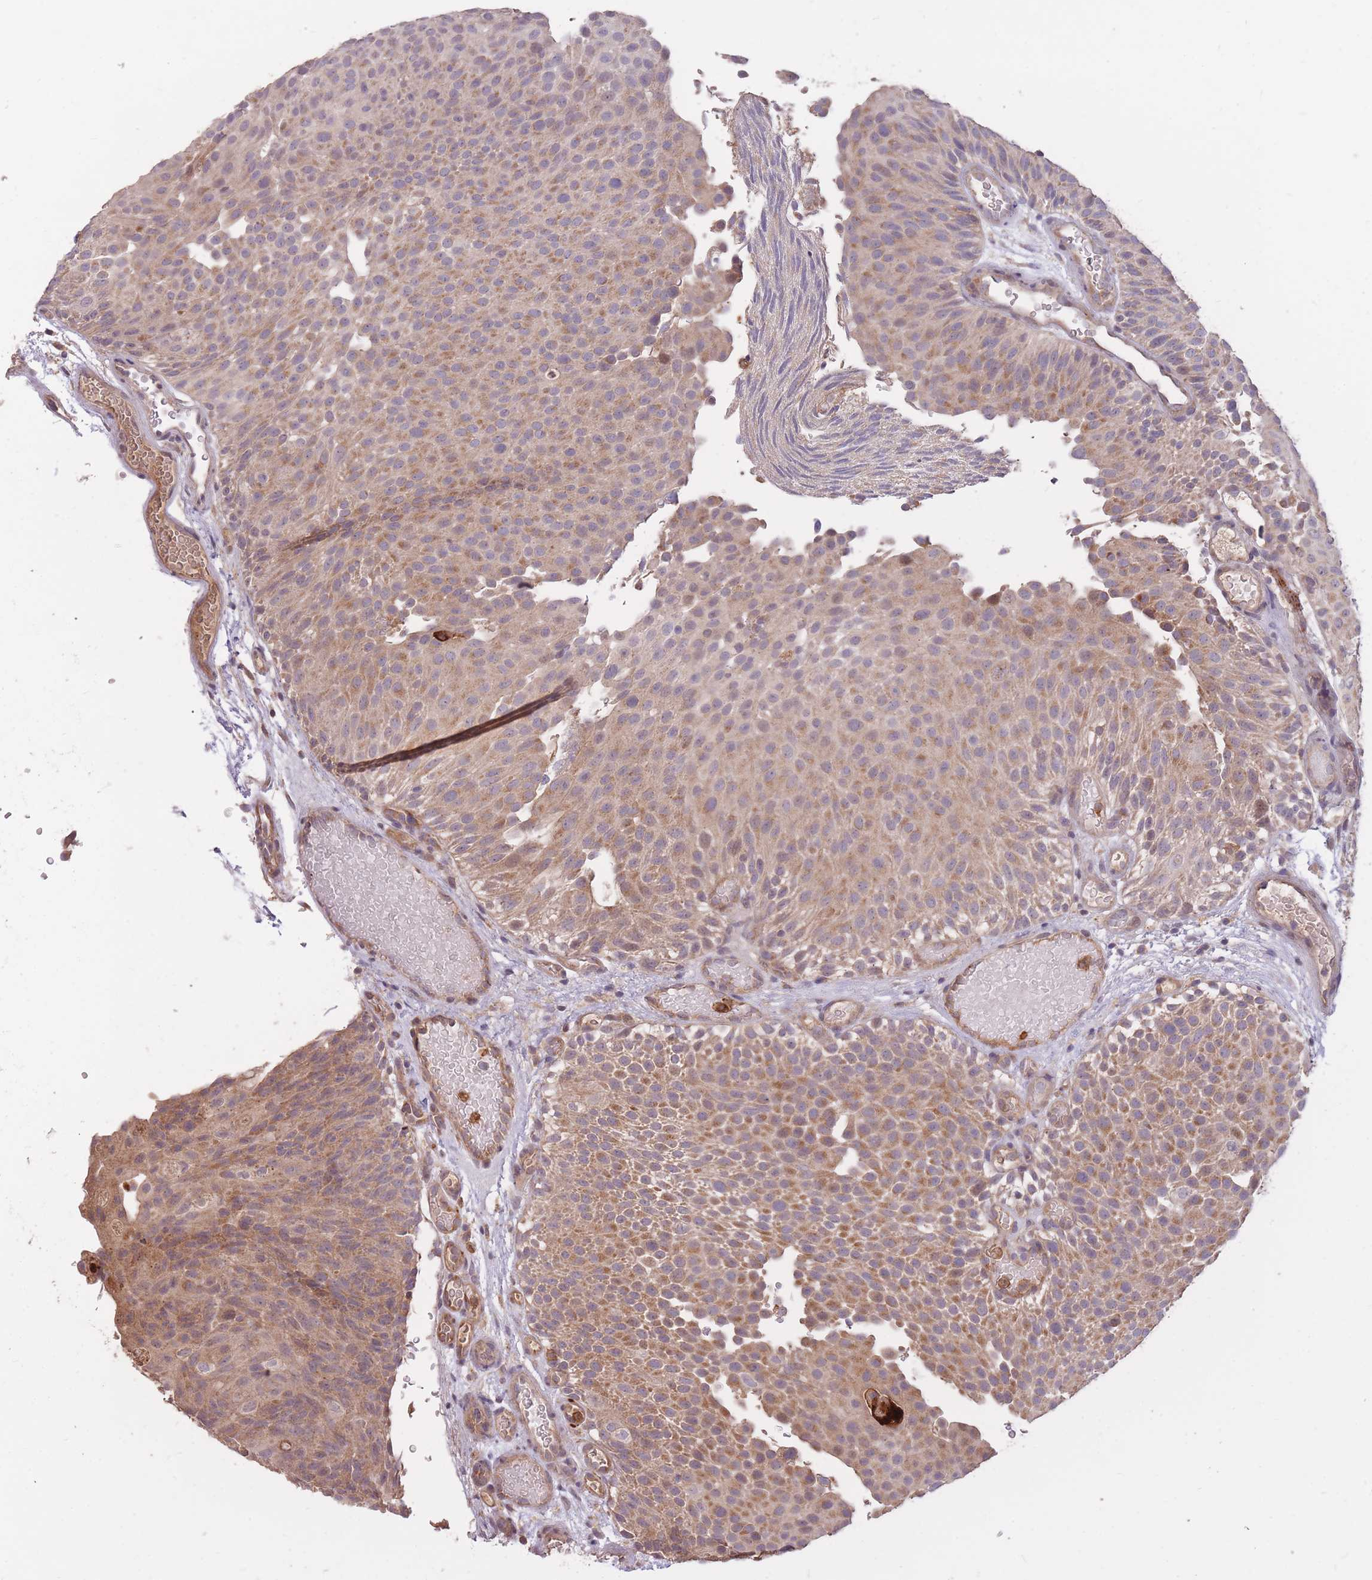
{"staining": {"intensity": "moderate", "quantity": ">75%", "location": "cytoplasmic/membranous"}, "tissue": "urothelial cancer", "cell_type": "Tumor cells", "image_type": "cancer", "snomed": [{"axis": "morphology", "description": "Urothelial carcinoma, Low grade"}, {"axis": "topography", "description": "Urinary bladder"}], "caption": "A brown stain labels moderate cytoplasmic/membranous staining of a protein in low-grade urothelial carcinoma tumor cells. The protein is stained brown, and the nuclei are stained in blue (DAB (3,3'-diaminobenzidine) IHC with brightfield microscopy, high magnification).", "gene": "IGF2BP2", "patient": {"sex": "male", "age": 78}}